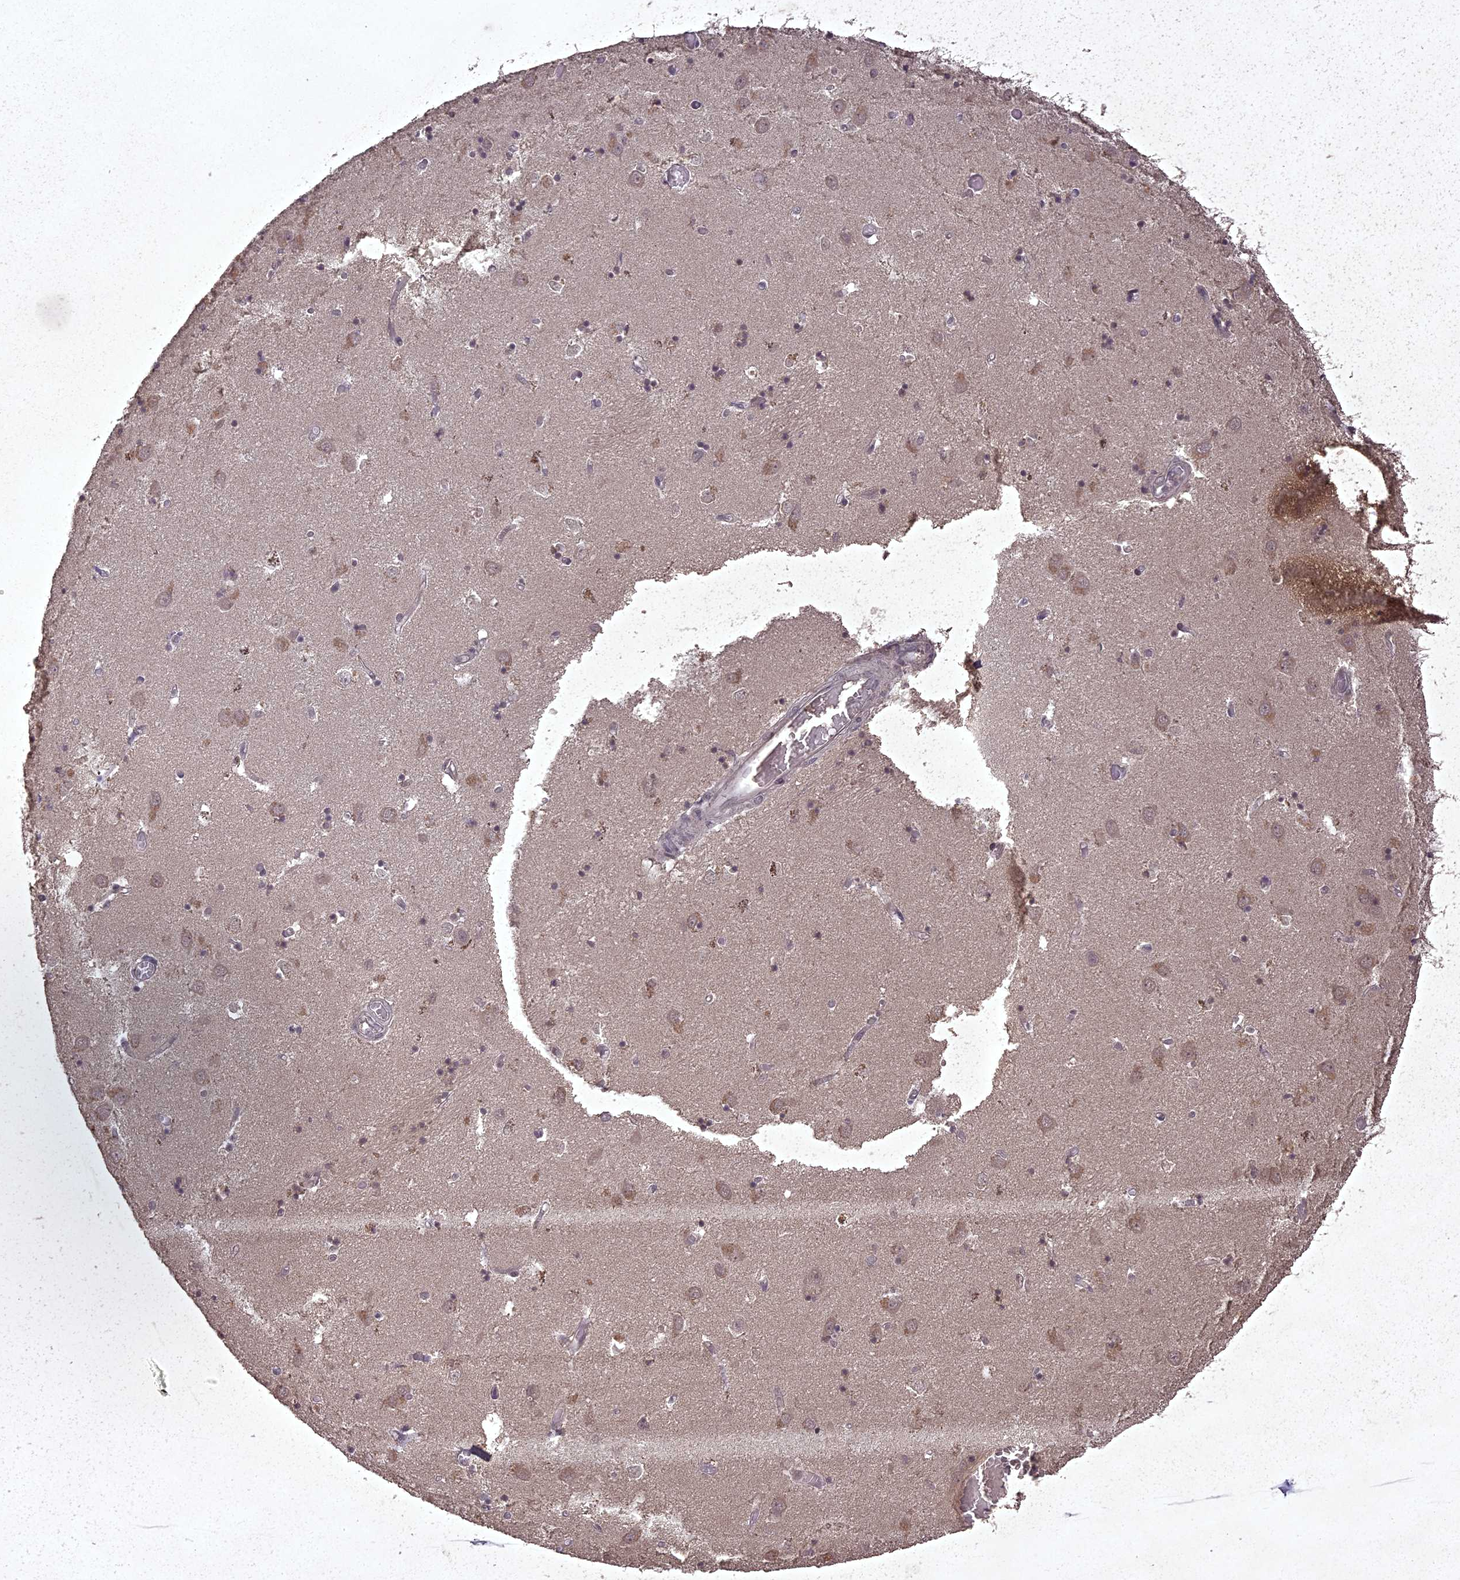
{"staining": {"intensity": "negative", "quantity": "none", "location": "none"}, "tissue": "caudate", "cell_type": "Glial cells", "image_type": "normal", "snomed": [{"axis": "morphology", "description": "Normal tissue, NOS"}, {"axis": "topography", "description": "Lateral ventricle wall"}], "caption": "This is a histopathology image of immunohistochemistry staining of benign caudate, which shows no expression in glial cells.", "gene": "ING5", "patient": {"sex": "male", "age": 70}}